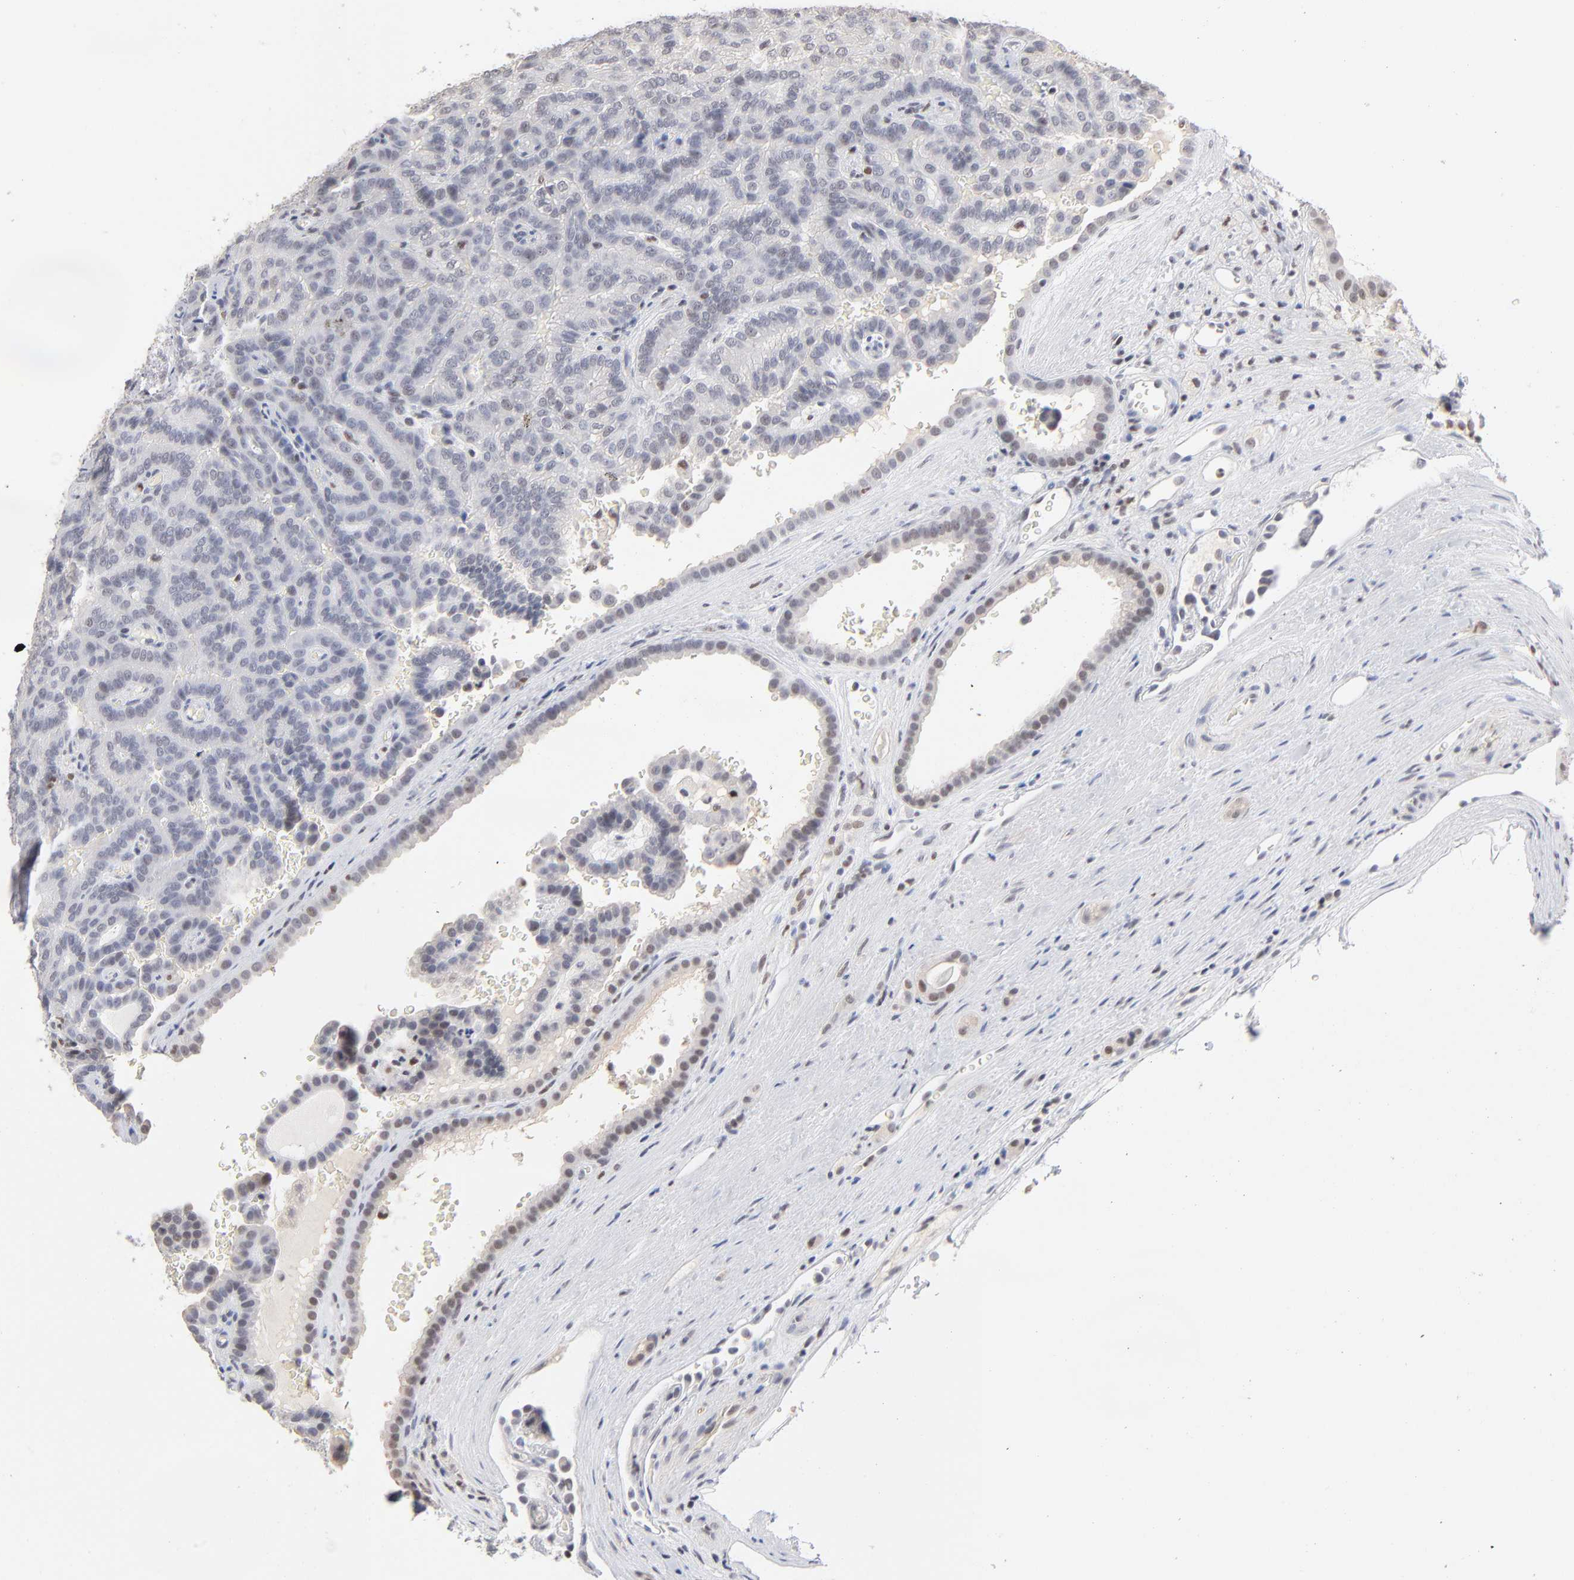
{"staining": {"intensity": "negative", "quantity": "none", "location": "none"}, "tissue": "renal cancer", "cell_type": "Tumor cells", "image_type": "cancer", "snomed": [{"axis": "morphology", "description": "Adenocarcinoma, NOS"}, {"axis": "topography", "description": "Kidney"}], "caption": "An image of human renal adenocarcinoma is negative for staining in tumor cells.", "gene": "MAX", "patient": {"sex": "male", "age": 61}}